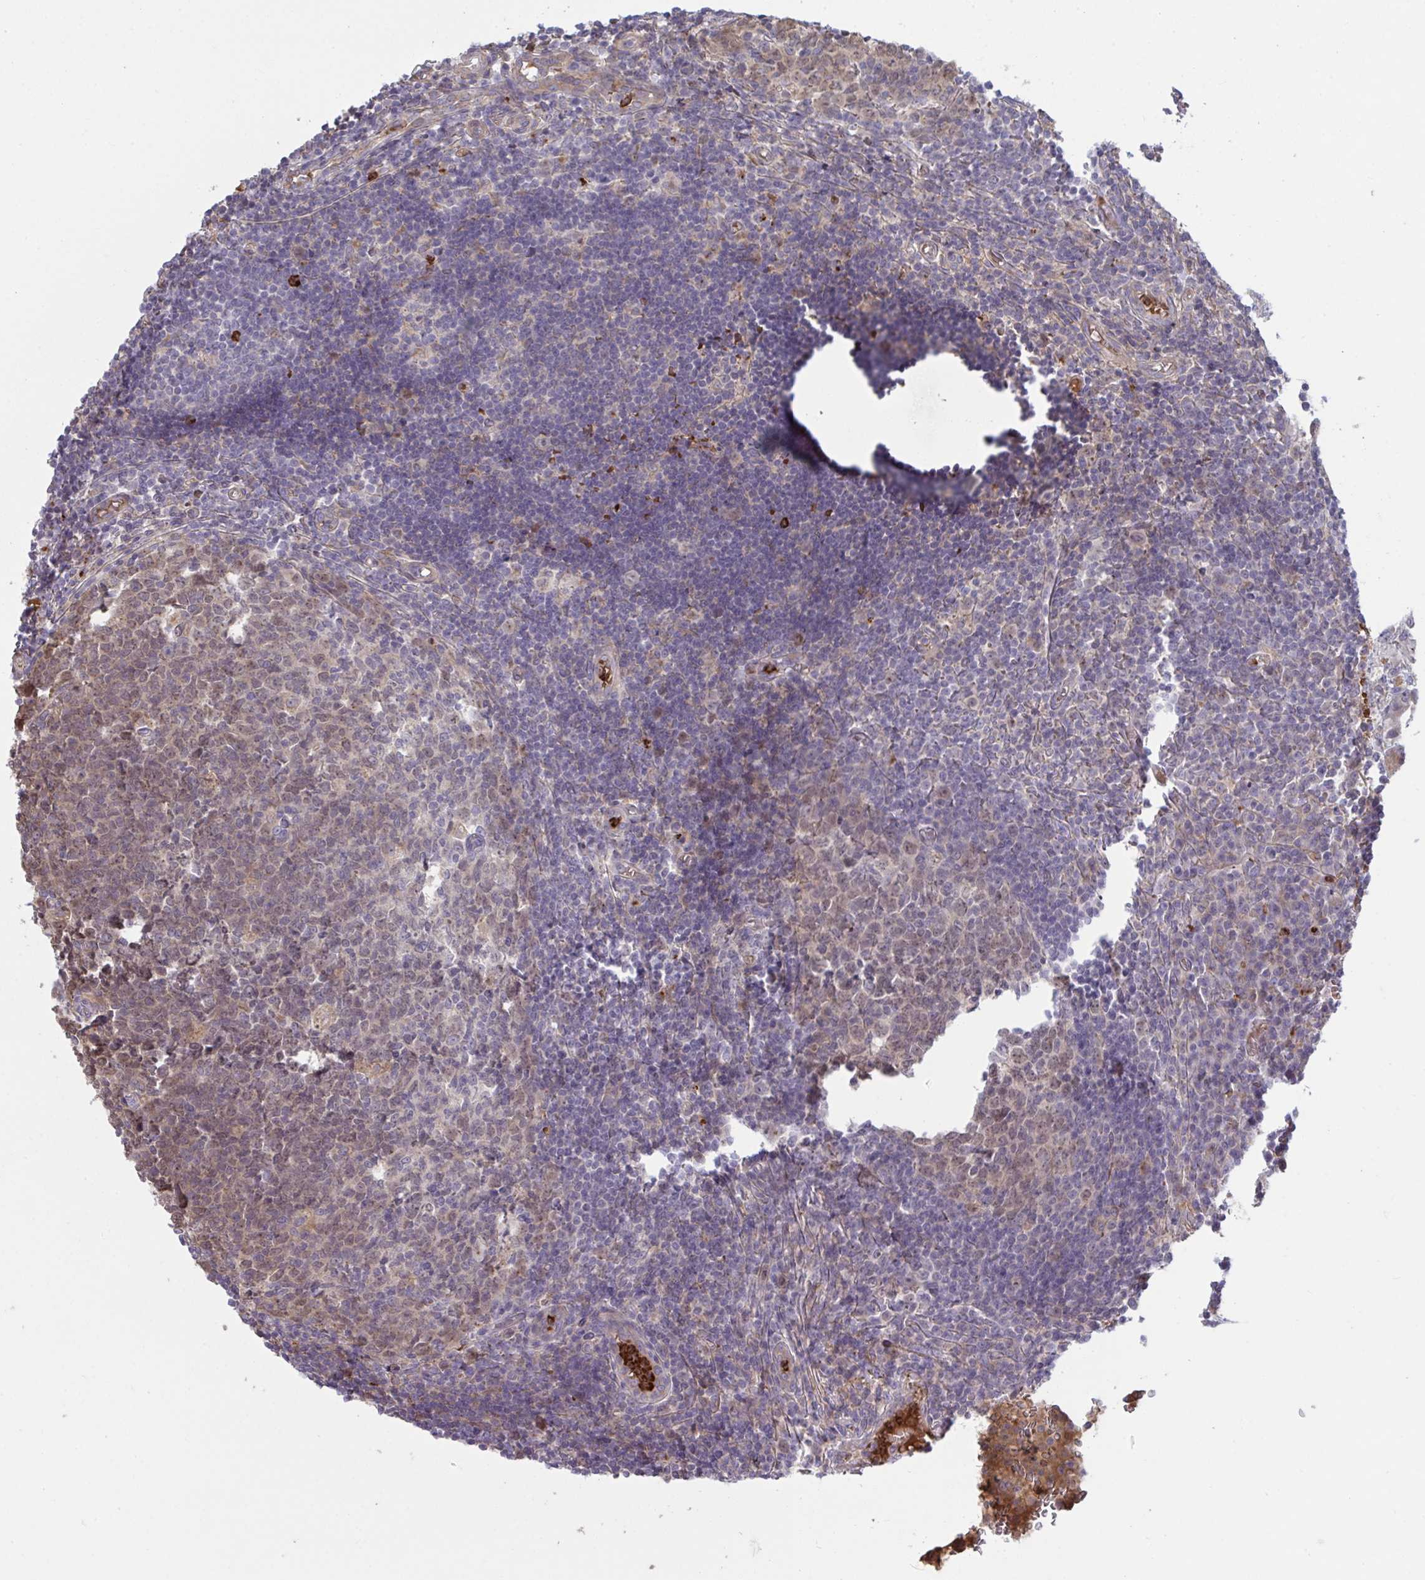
{"staining": {"intensity": "weak", "quantity": "<25%", "location": "cytoplasmic/membranous"}, "tissue": "appendix", "cell_type": "Glandular cells", "image_type": "normal", "snomed": [{"axis": "morphology", "description": "Normal tissue, NOS"}, {"axis": "topography", "description": "Appendix"}], "caption": "Immunohistochemistry (IHC) micrograph of normal appendix: appendix stained with DAB (3,3'-diaminobenzidine) demonstrates no significant protein positivity in glandular cells.", "gene": "IL1R1", "patient": {"sex": "male", "age": 18}}